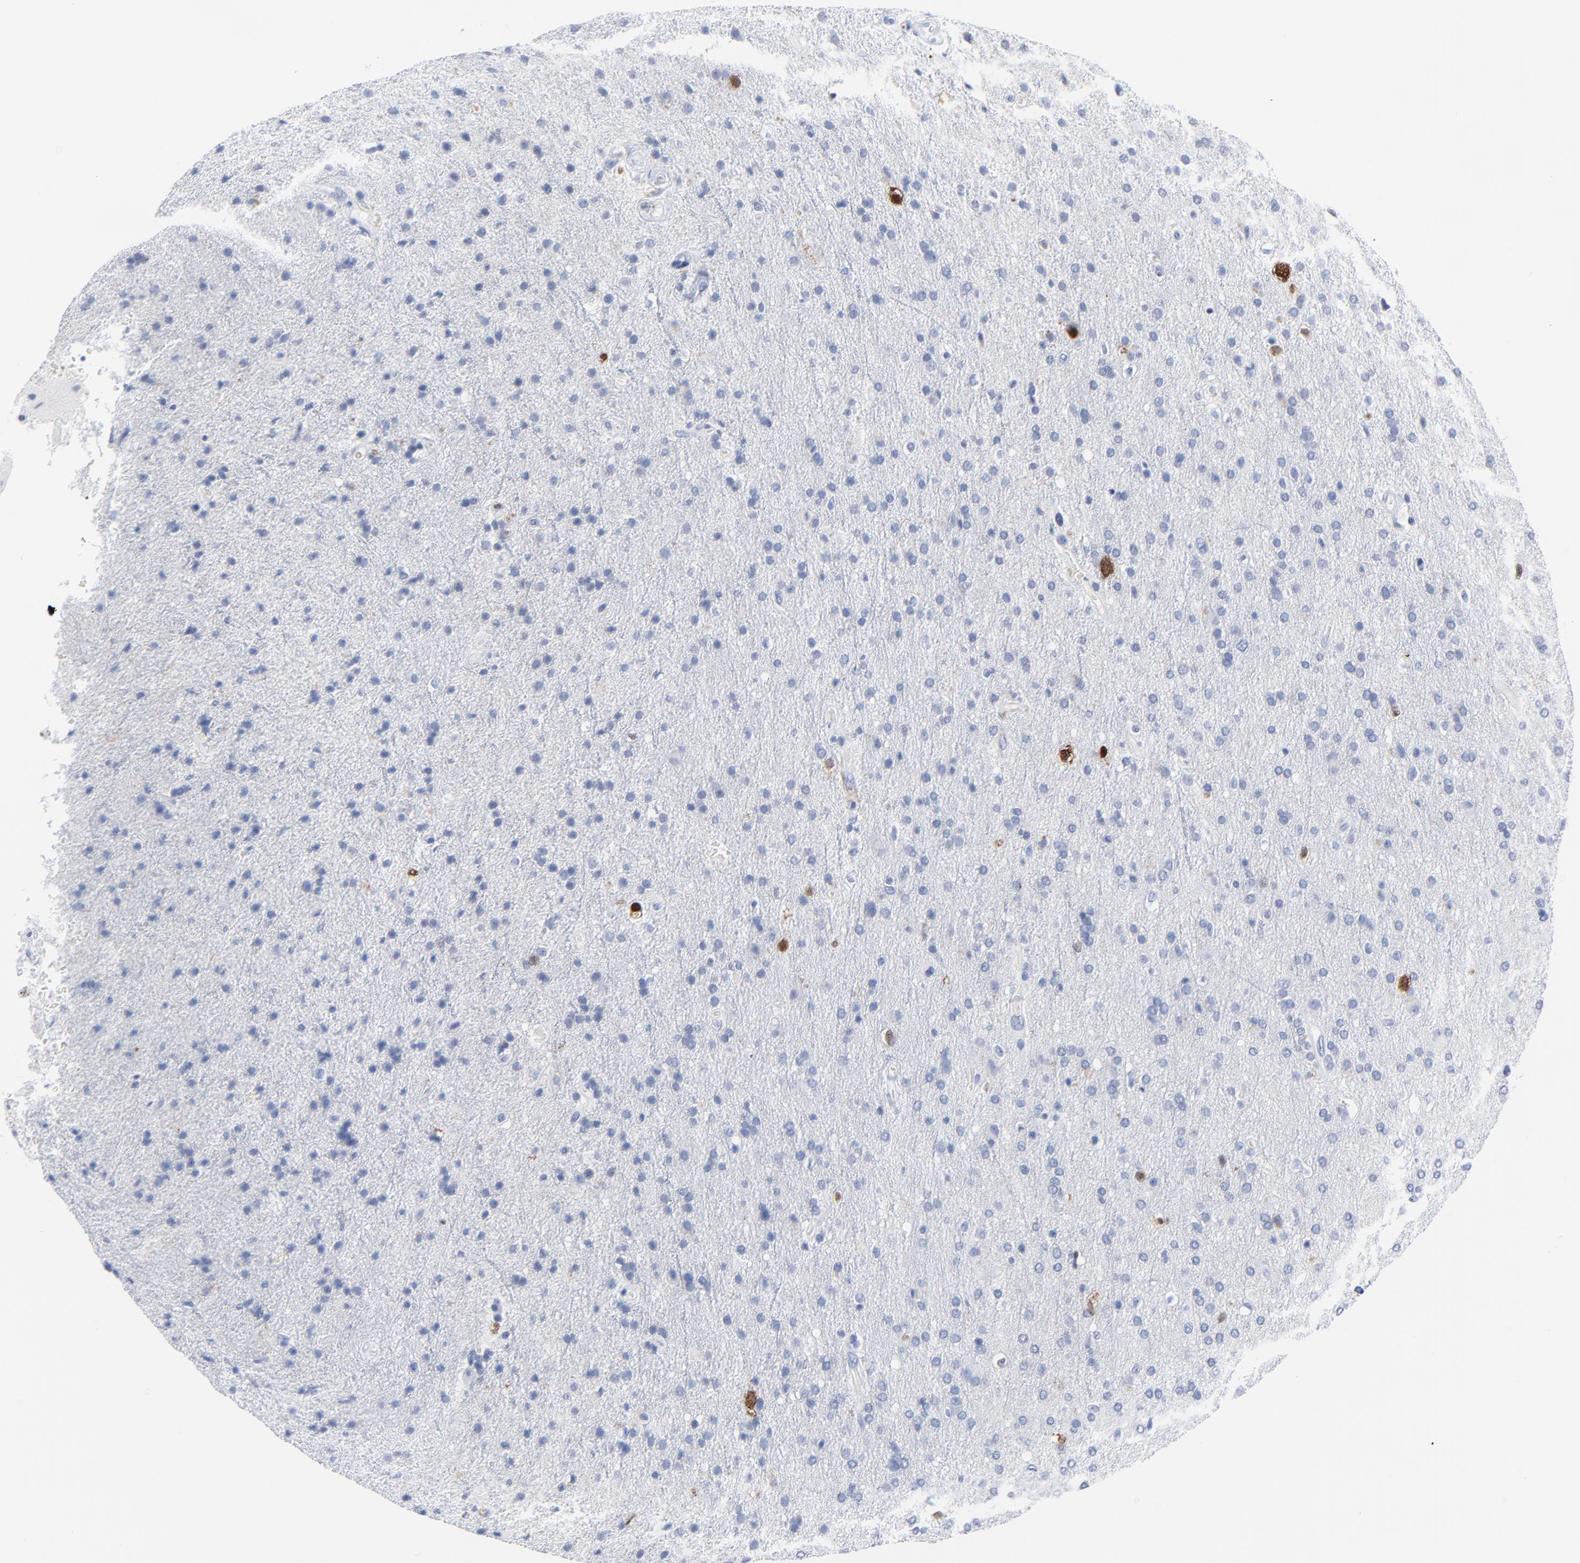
{"staining": {"intensity": "strong", "quantity": "<25%", "location": "cytoplasmic/membranous,nuclear"}, "tissue": "glioma", "cell_type": "Tumor cells", "image_type": "cancer", "snomed": [{"axis": "morphology", "description": "Glioma, malignant, High grade"}, {"axis": "topography", "description": "Brain"}], "caption": "Immunohistochemical staining of glioma exhibits medium levels of strong cytoplasmic/membranous and nuclear protein staining in approximately <25% of tumor cells.", "gene": "CDK1", "patient": {"sex": "male", "age": 33}}